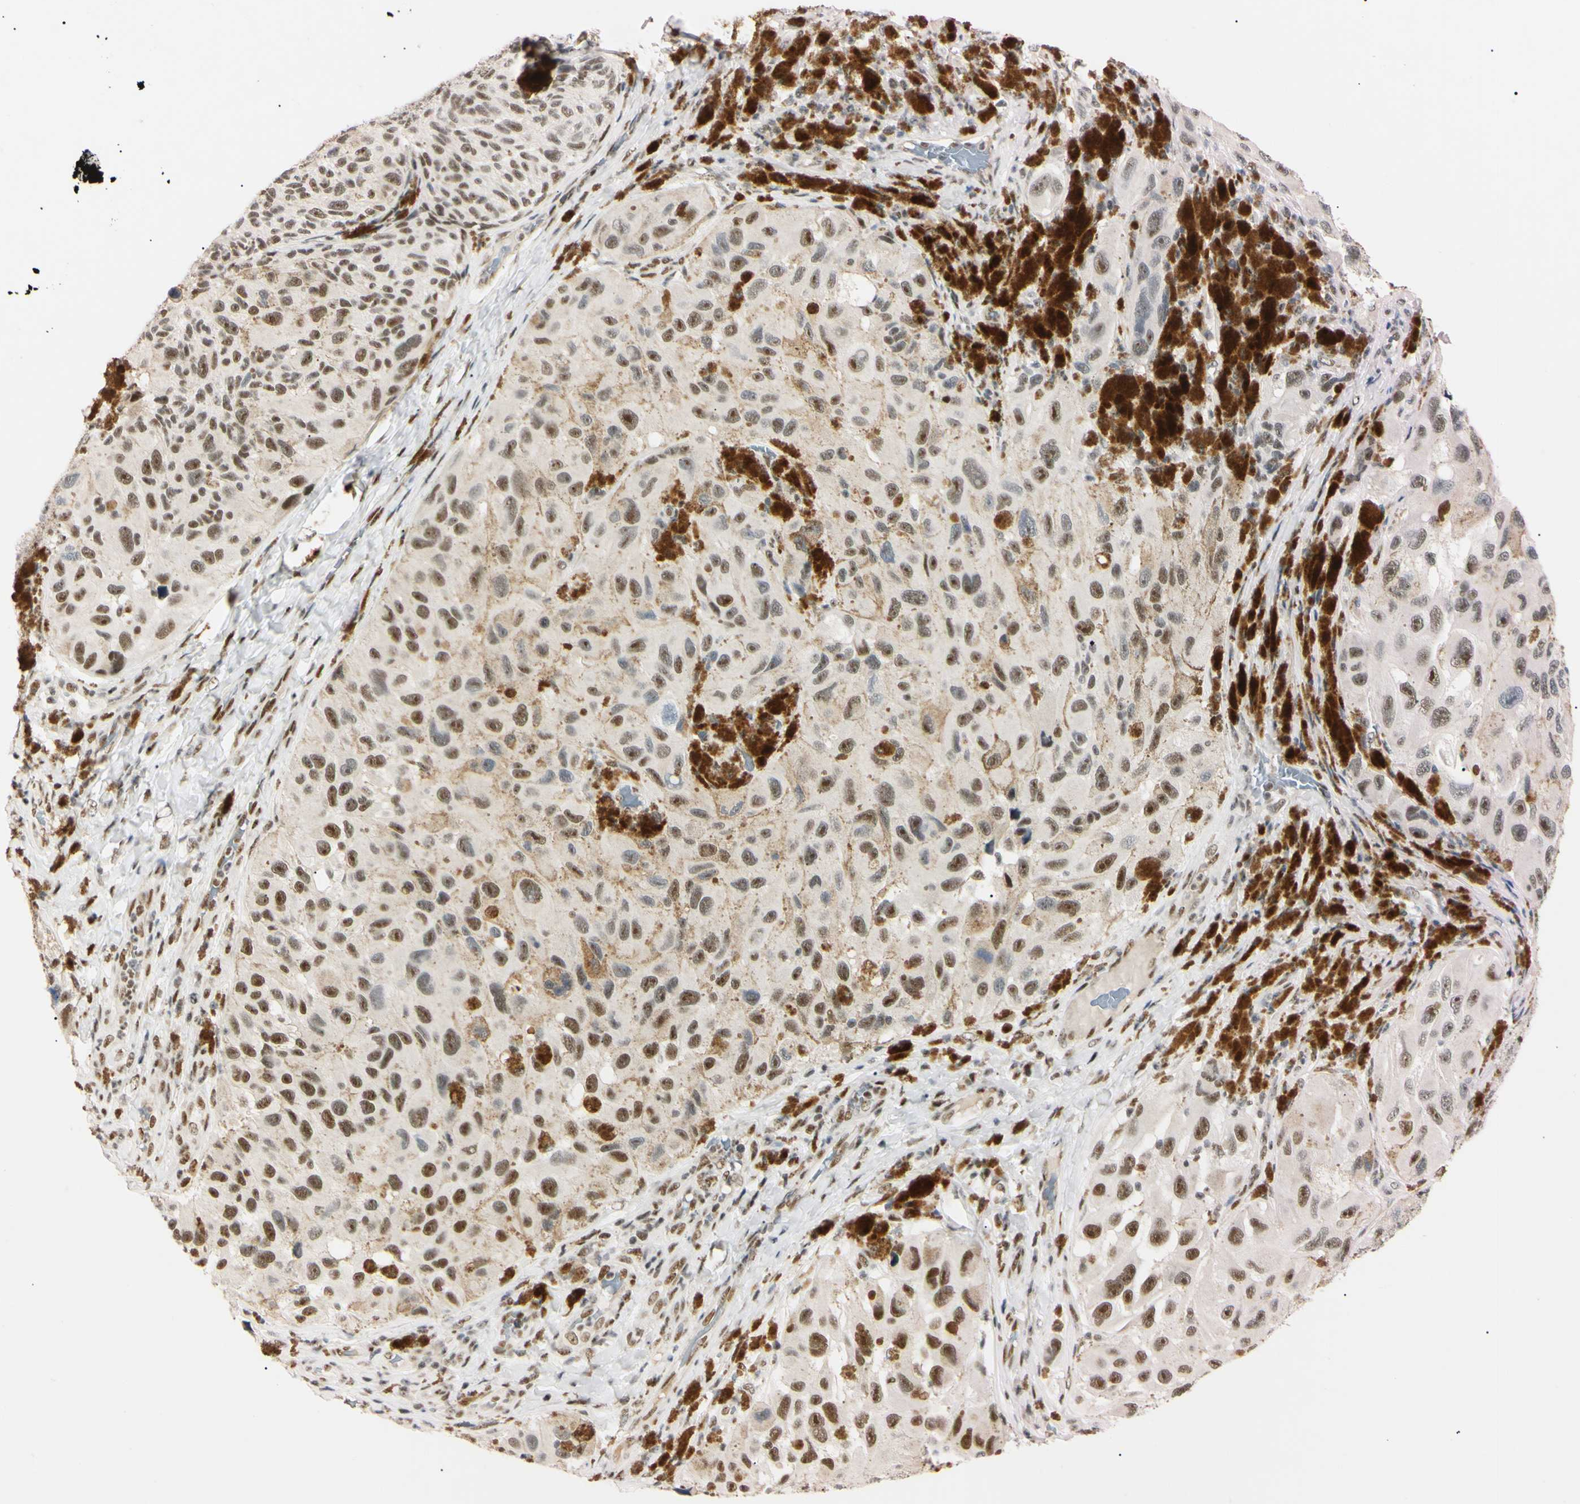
{"staining": {"intensity": "moderate", "quantity": ">75%", "location": "nuclear"}, "tissue": "melanoma", "cell_type": "Tumor cells", "image_type": "cancer", "snomed": [{"axis": "morphology", "description": "Malignant melanoma, NOS"}, {"axis": "topography", "description": "Skin"}], "caption": "This is a histology image of IHC staining of melanoma, which shows moderate positivity in the nuclear of tumor cells.", "gene": "ZNF134", "patient": {"sex": "female", "age": 73}}